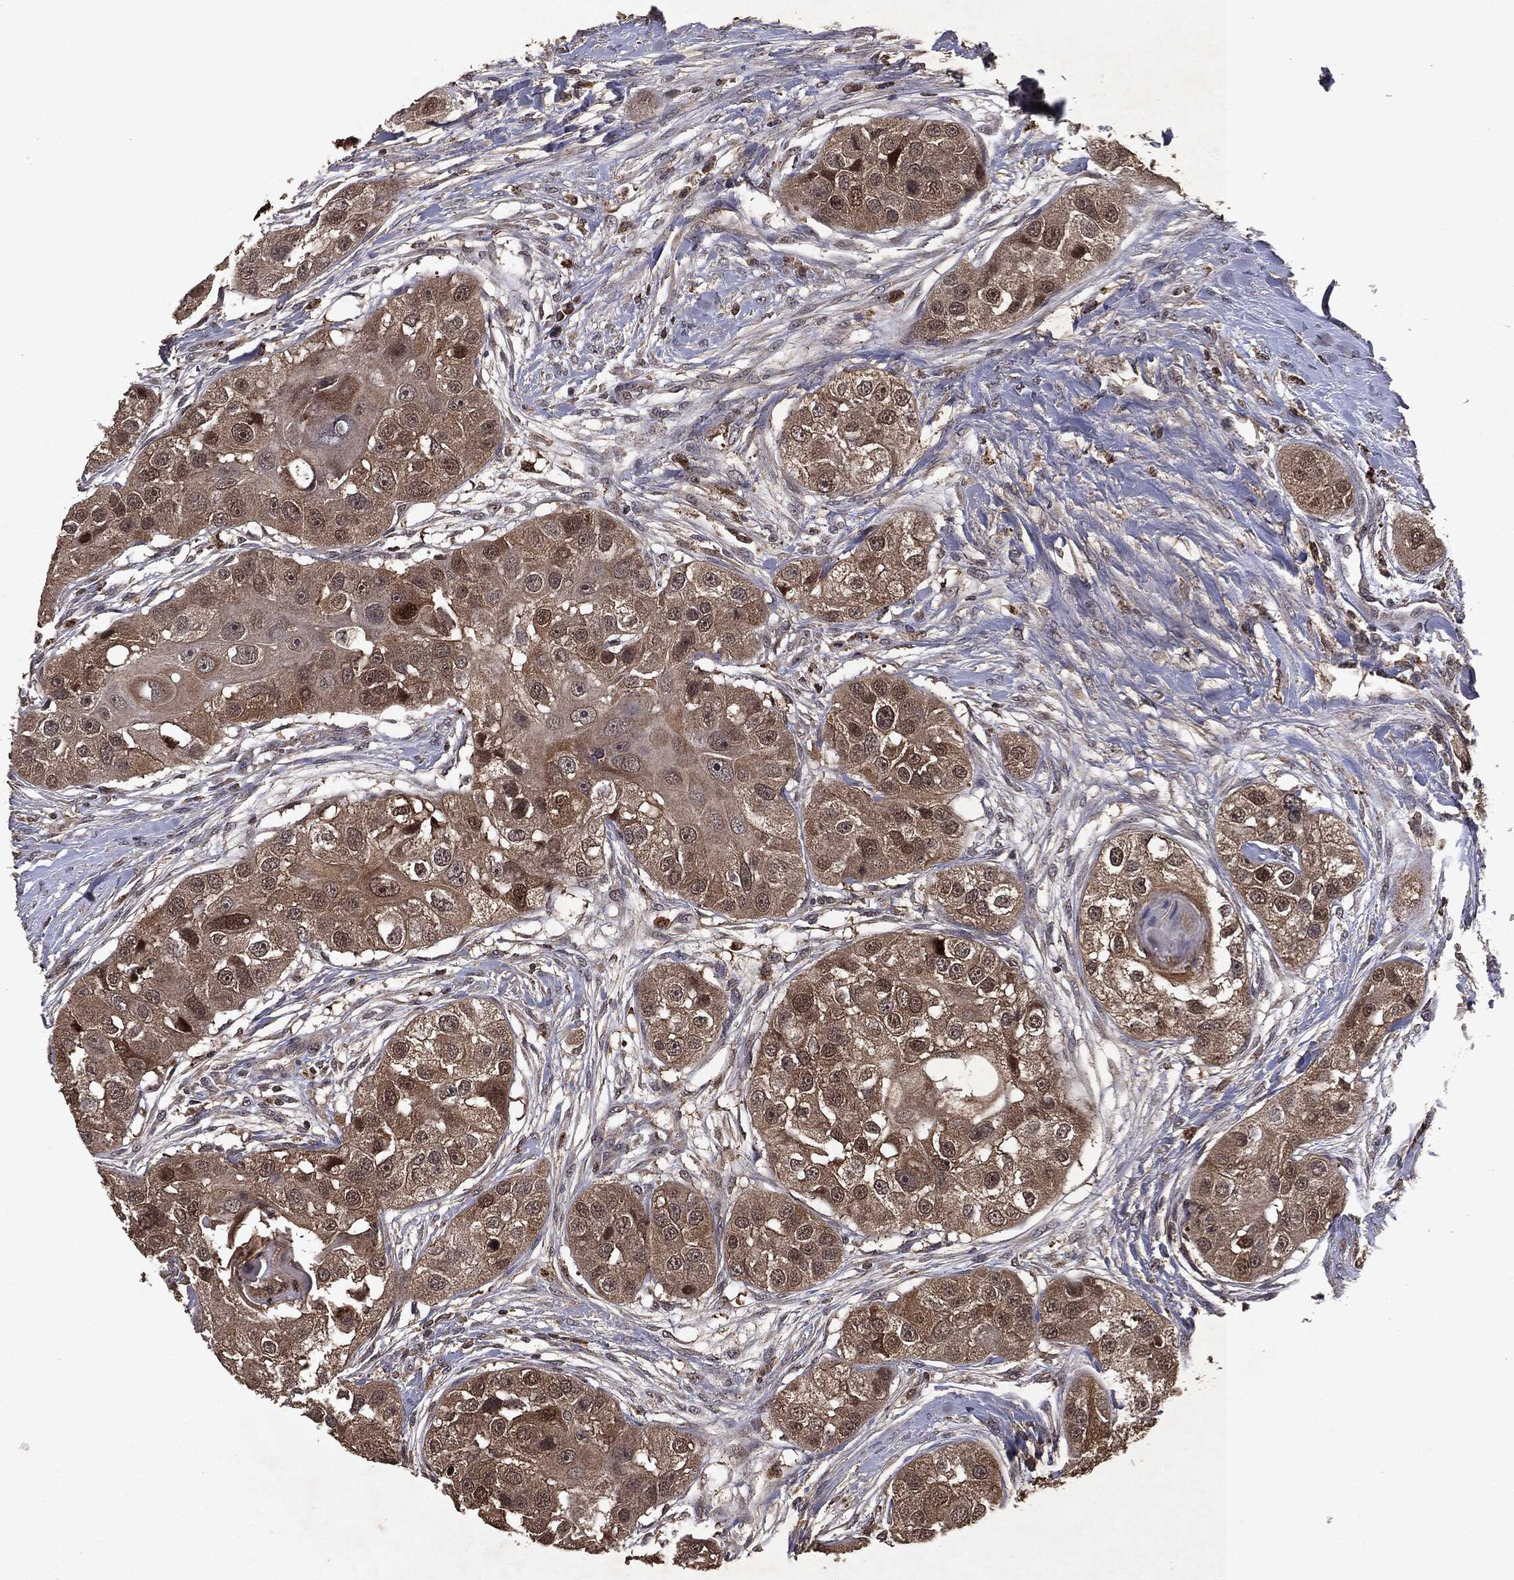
{"staining": {"intensity": "moderate", "quantity": "25%-75%", "location": "cytoplasmic/membranous"}, "tissue": "head and neck cancer", "cell_type": "Tumor cells", "image_type": "cancer", "snomed": [{"axis": "morphology", "description": "Normal tissue, NOS"}, {"axis": "morphology", "description": "Squamous cell carcinoma, NOS"}, {"axis": "topography", "description": "Skeletal muscle"}, {"axis": "topography", "description": "Head-Neck"}], "caption": "A medium amount of moderate cytoplasmic/membranous staining is seen in about 25%-75% of tumor cells in head and neck cancer tissue. The staining was performed using DAB (3,3'-diaminobenzidine) to visualize the protein expression in brown, while the nuclei were stained in blue with hematoxylin (Magnification: 20x).", "gene": "MTOR", "patient": {"sex": "male", "age": 51}}